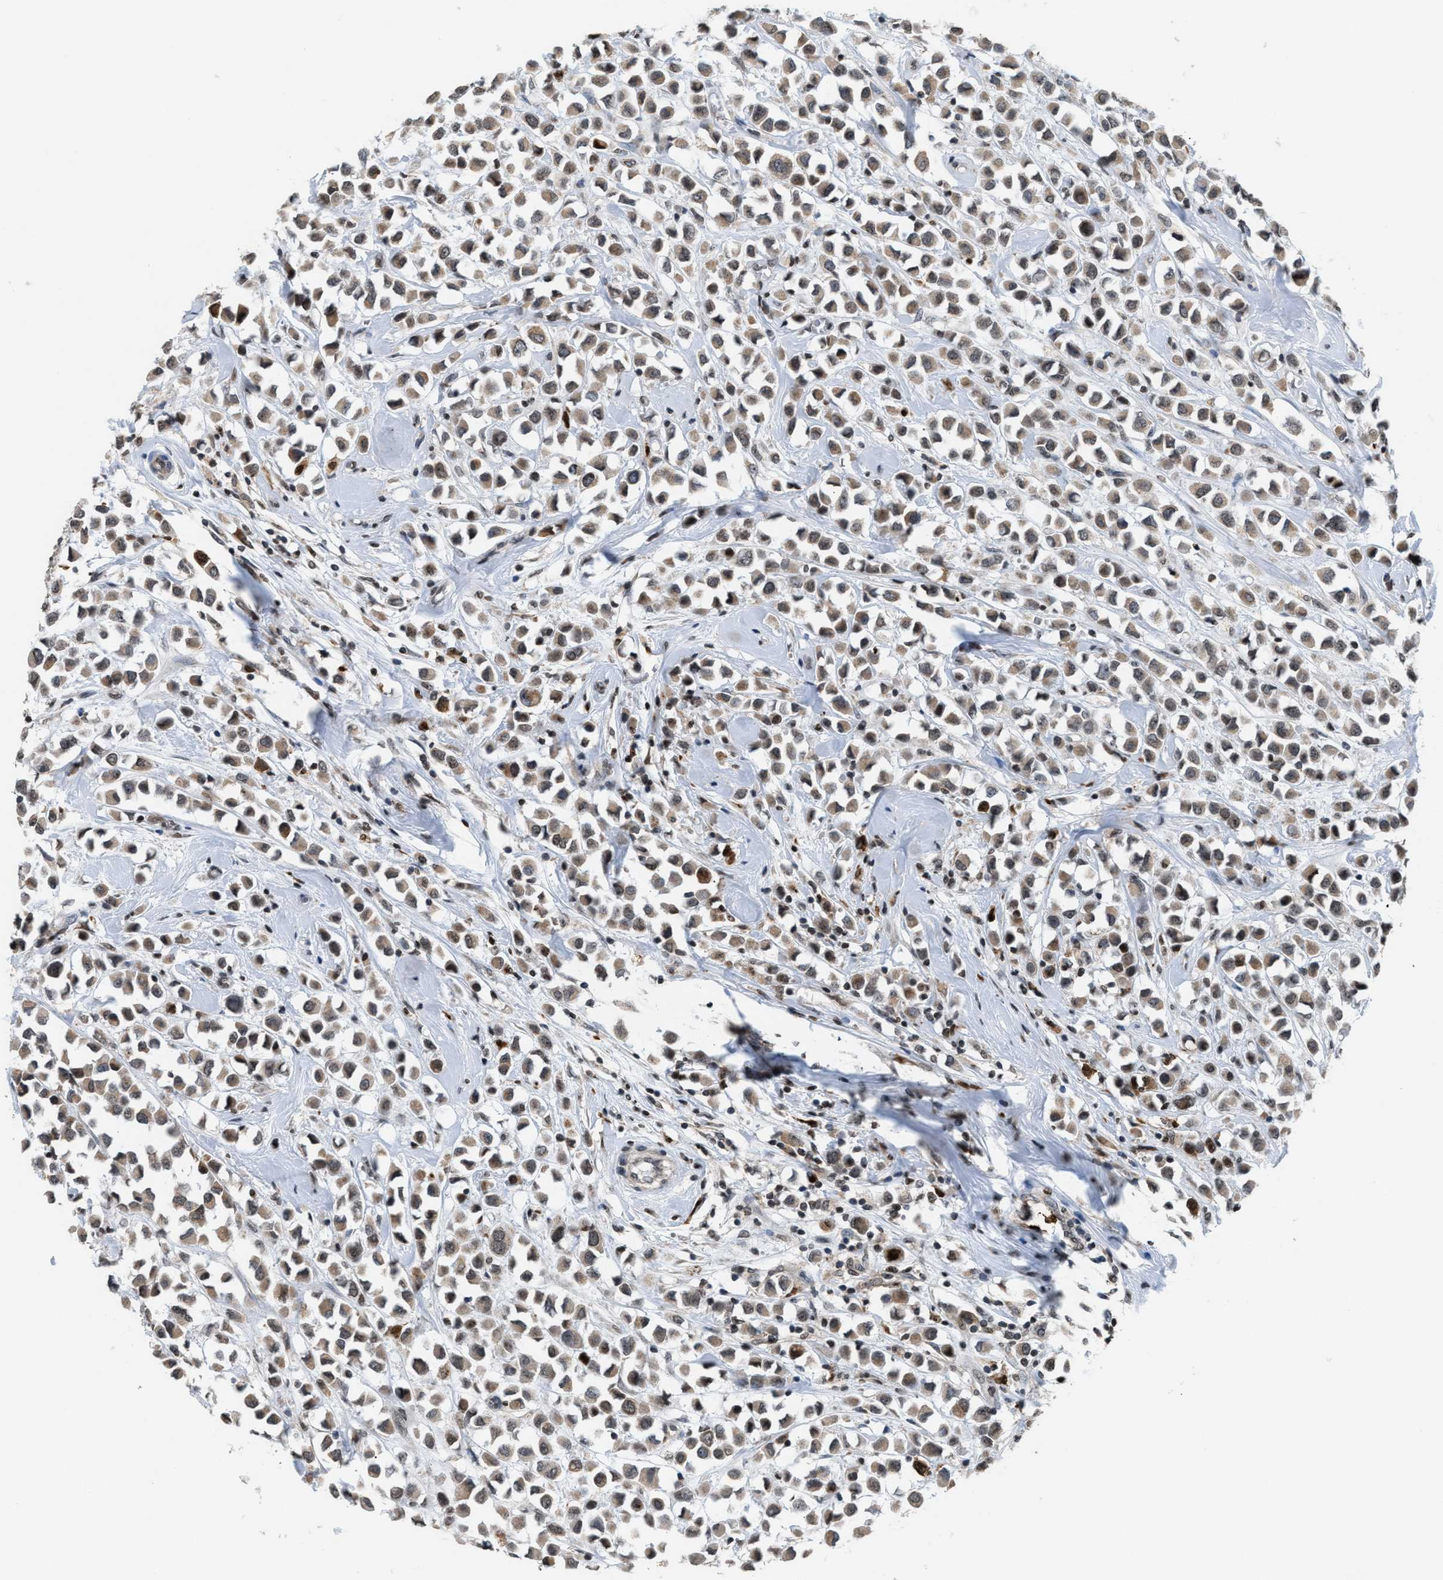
{"staining": {"intensity": "weak", "quantity": ">75%", "location": "cytoplasmic/membranous"}, "tissue": "breast cancer", "cell_type": "Tumor cells", "image_type": "cancer", "snomed": [{"axis": "morphology", "description": "Duct carcinoma"}, {"axis": "topography", "description": "Breast"}], "caption": "A histopathology image of human breast cancer stained for a protein demonstrates weak cytoplasmic/membranous brown staining in tumor cells.", "gene": "PRUNE2", "patient": {"sex": "female", "age": 61}}